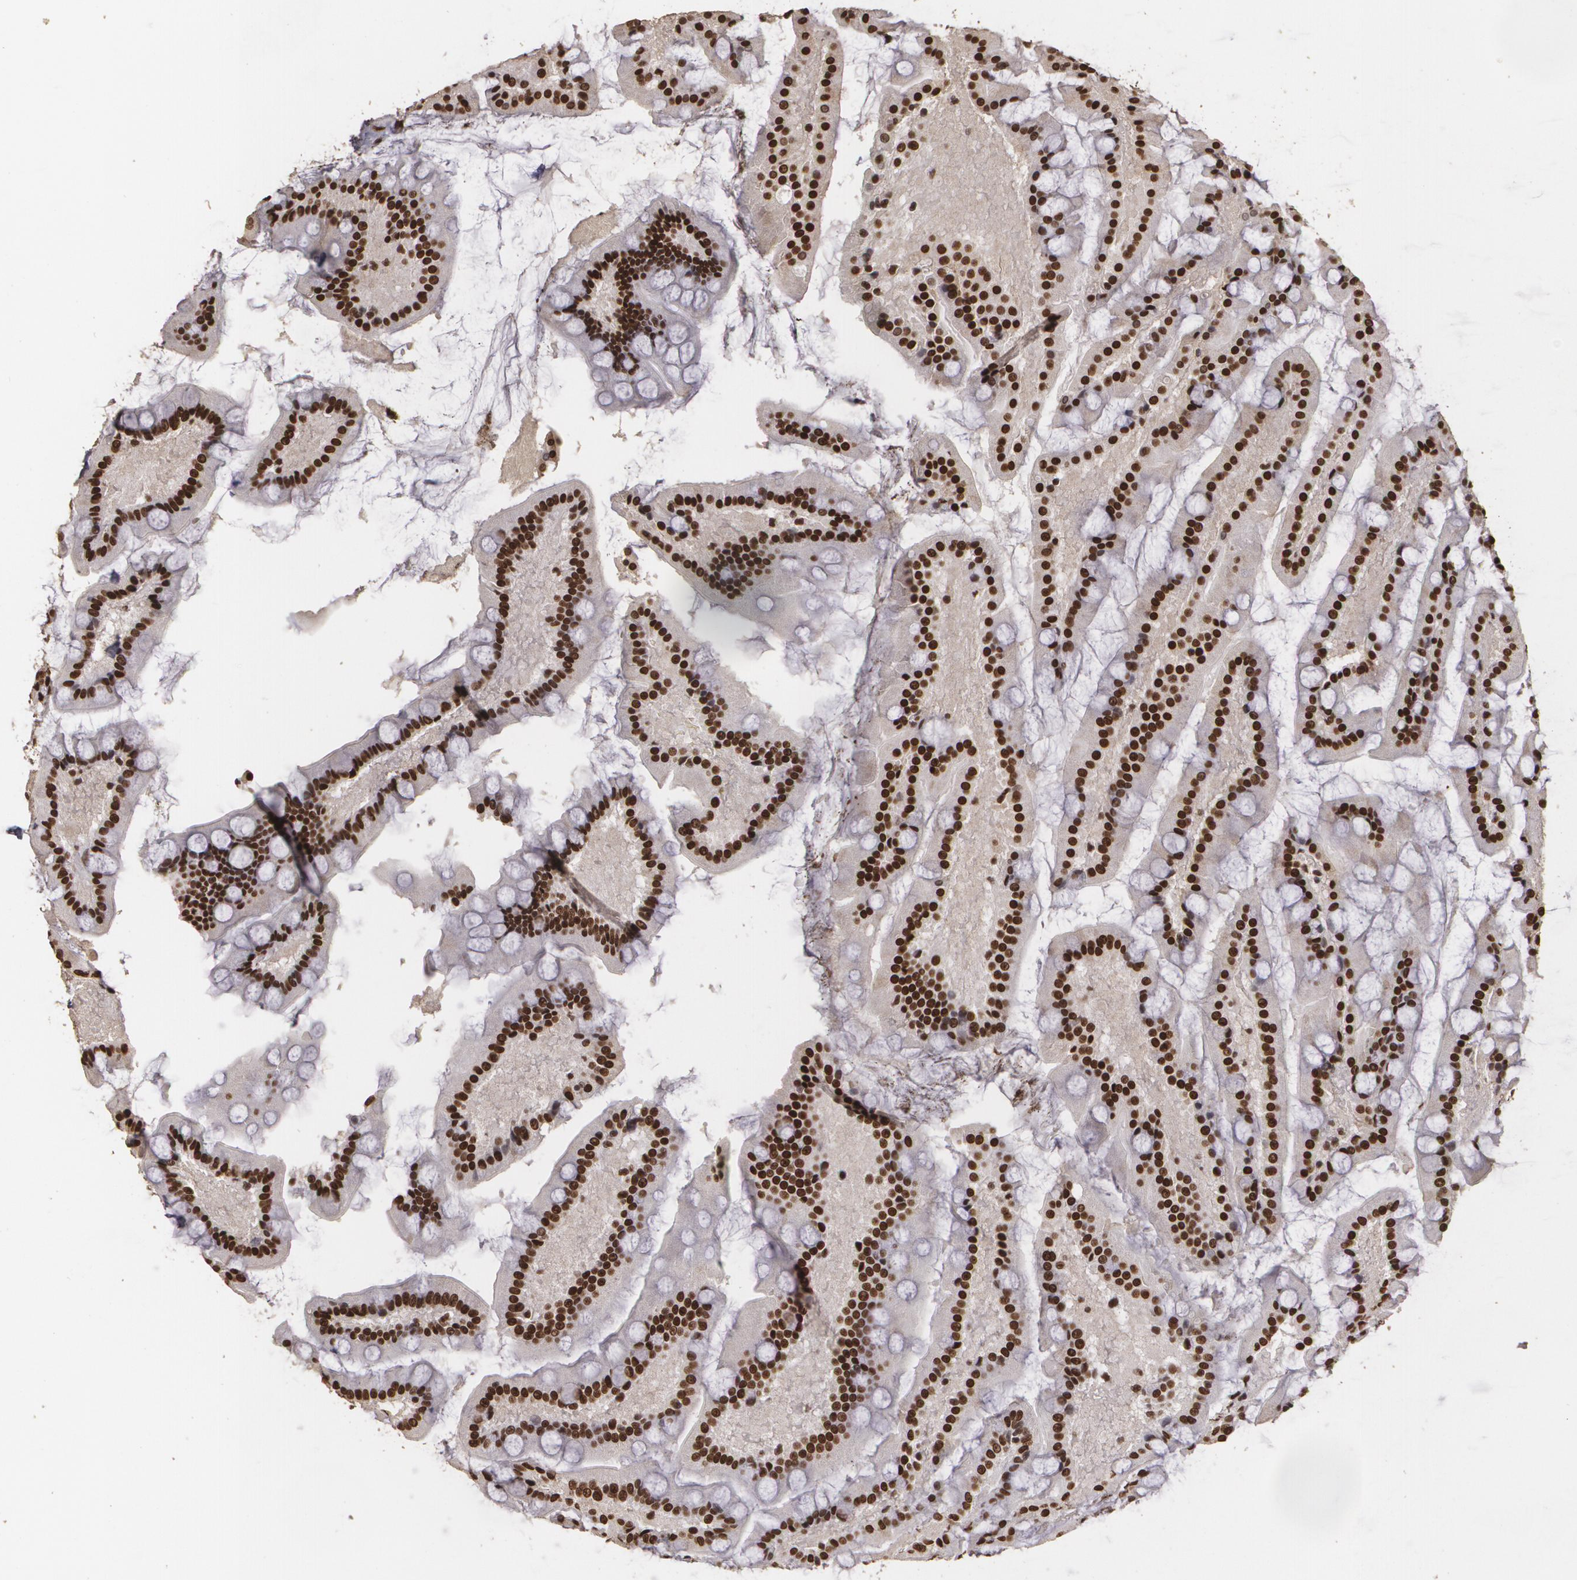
{"staining": {"intensity": "strong", "quantity": ">75%", "location": "nuclear"}, "tissue": "small intestine", "cell_type": "Glandular cells", "image_type": "normal", "snomed": [{"axis": "morphology", "description": "Normal tissue, NOS"}, {"axis": "topography", "description": "Small intestine"}], "caption": "This histopathology image demonstrates IHC staining of normal small intestine, with high strong nuclear staining in approximately >75% of glandular cells.", "gene": "RCOR1", "patient": {"sex": "male", "age": 41}}